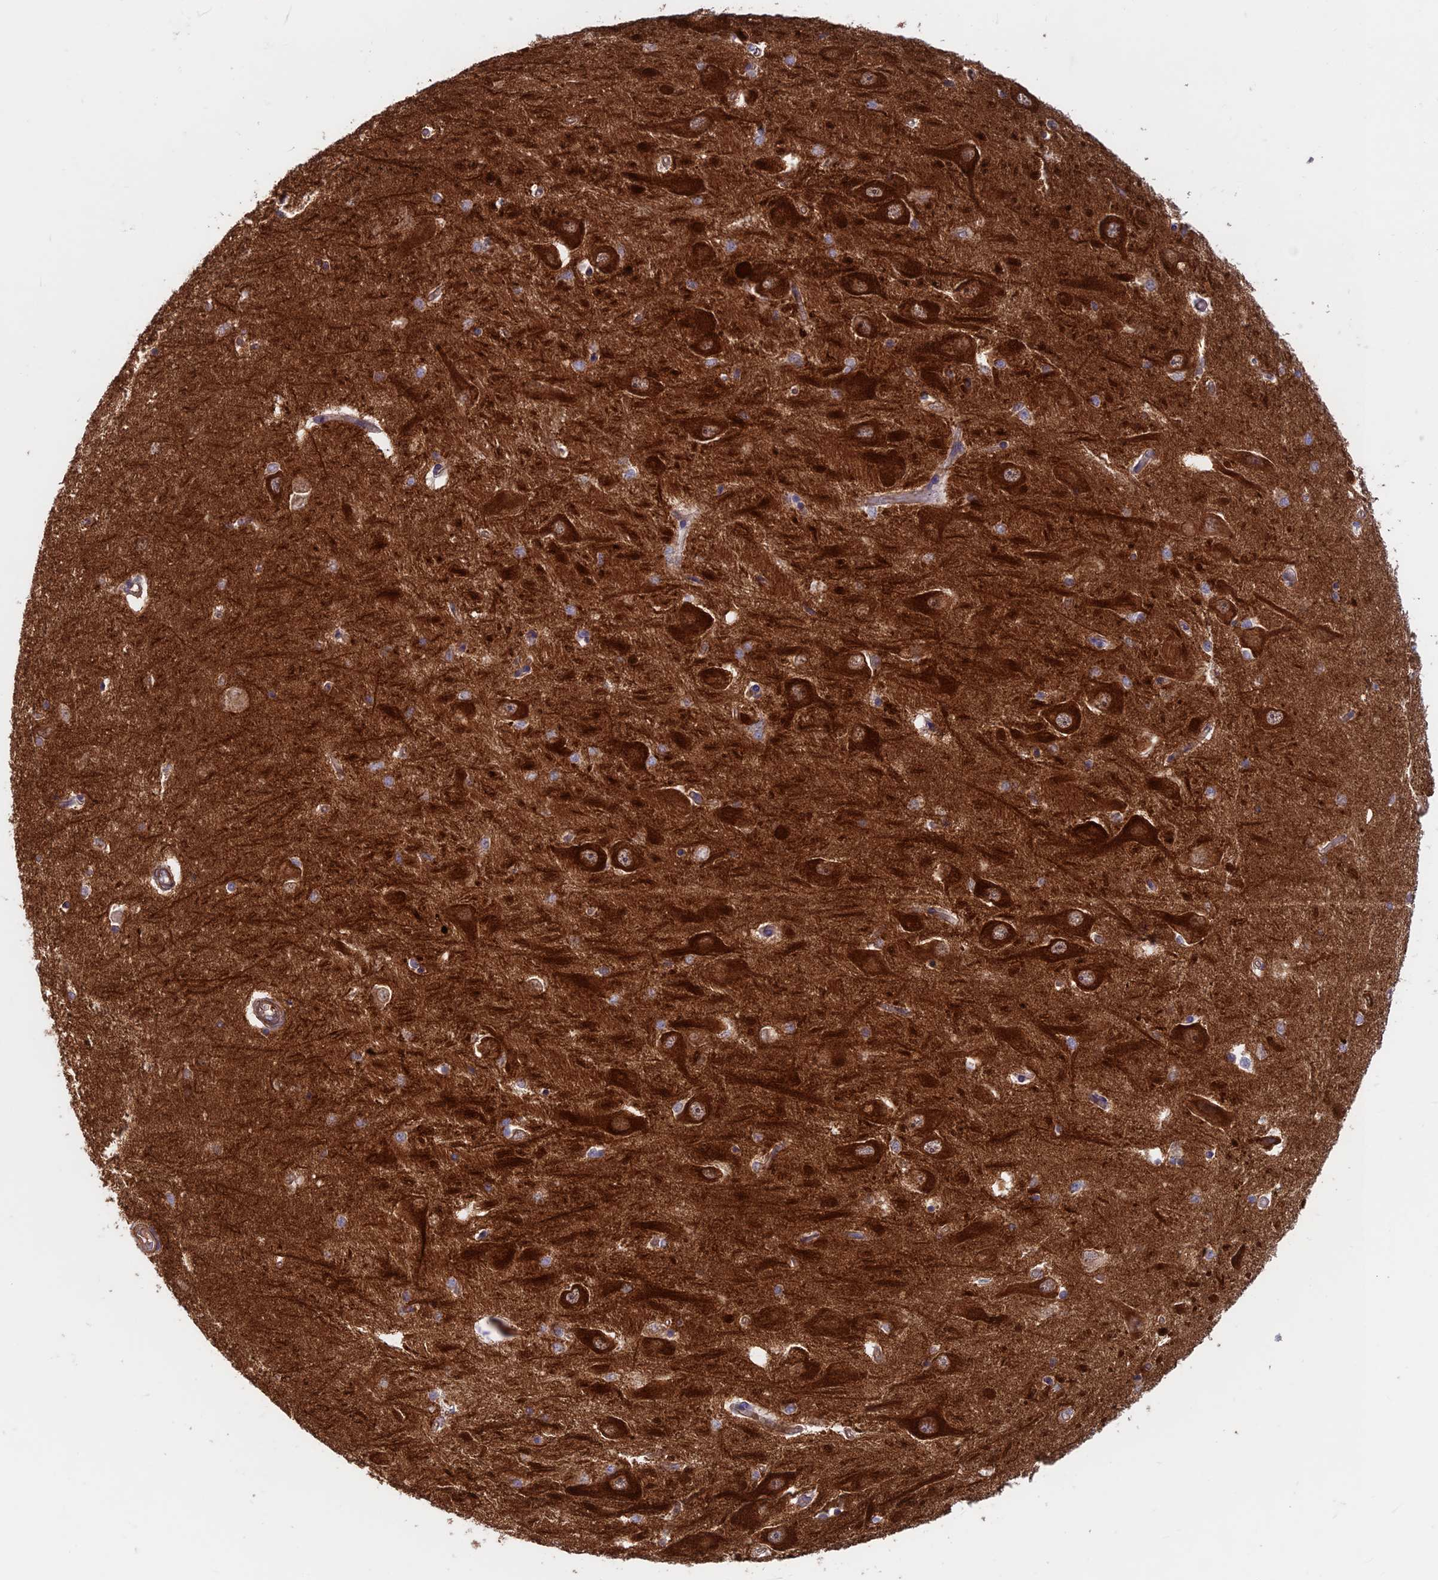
{"staining": {"intensity": "moderate", "quantity": "<25%", "location": "cytoplasmic/membranous"}, "tissue": "hippocampus", "cell_type": "Glial cells", "image_type": "normal", "snomed": [{"axis": "morphology", "description": "Normal tissue, NOS"}, {"axis": "topography", "description": "Hippocampus"}], "caption": "DAB immunohistochemical staining of unremarkable human hippocampus exhibits moderate cytoplasmic/membranous protein expression in about <25% of glial cells.", "gene": "DNM1L", "patient": {"sex": "male", "age": 45}}